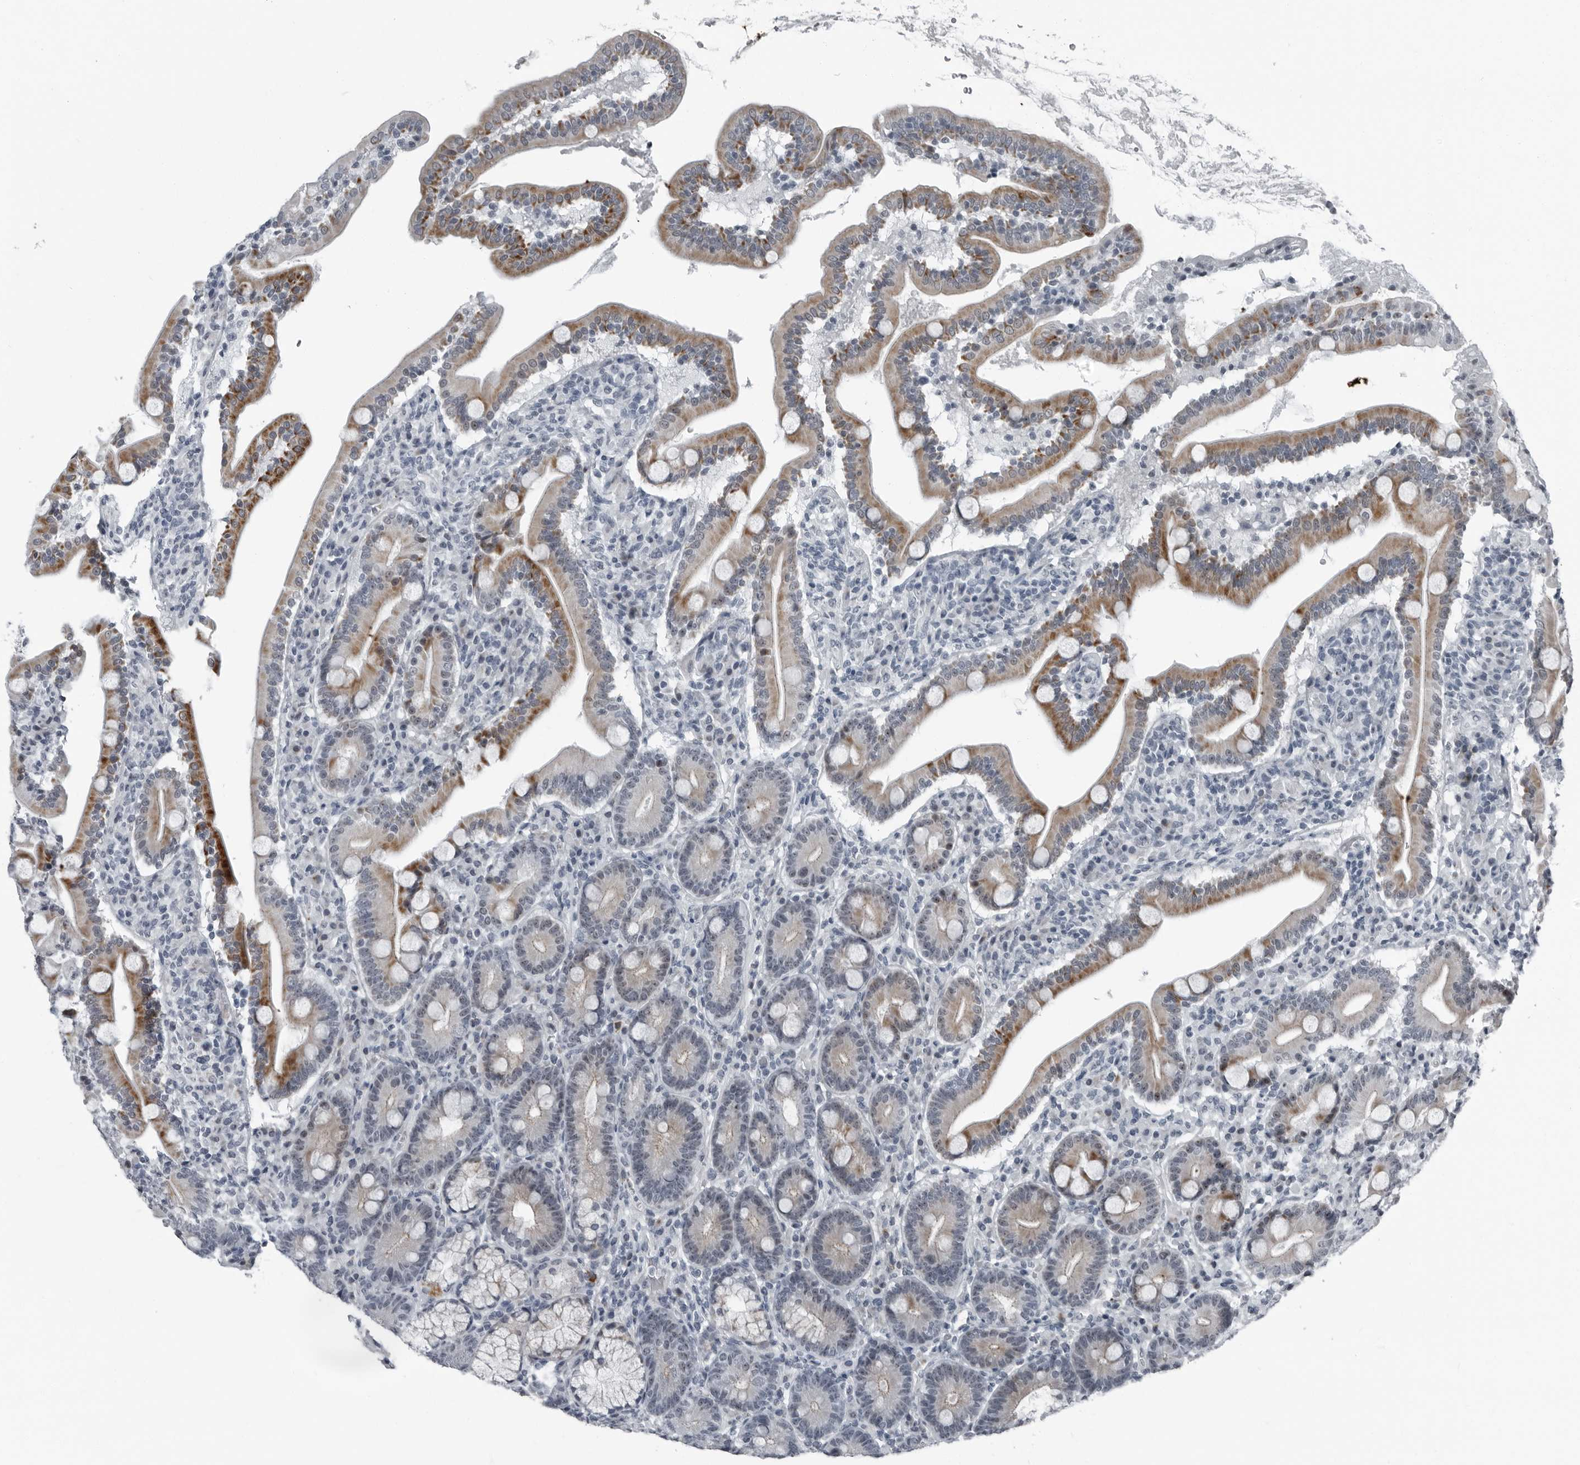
{"staining": {"intensity": "strong", "quantity": "25%-75%", "location": "cytoplasmic/membranous,nuclear"}, "tissue": "duodenum", "cell_type": "Glandular cells", "image_type": "normal", "snomed": [{"axis": "morphology", "description": "Normal tissue, NOS"}, {"axis": "topography", "description": "Duodenum"}], "caption": "Immunohistochemistry (IHC) staining of benign duodenum, which demonstrates high levels of strong cytoplasmic/membranous,nuclear positivity in about 25%-75% of glandular cells indicating strong cytoplasmic/membranous,nuclear protein positivity. The staining was performed using DAB (3,3'-diaminobenzidine) (brown) for protein detection and nuclei were counterstained in hematoxylin (blue).", "gene": "PDCD11", "patient": {"sex": "male", "age": 35}}